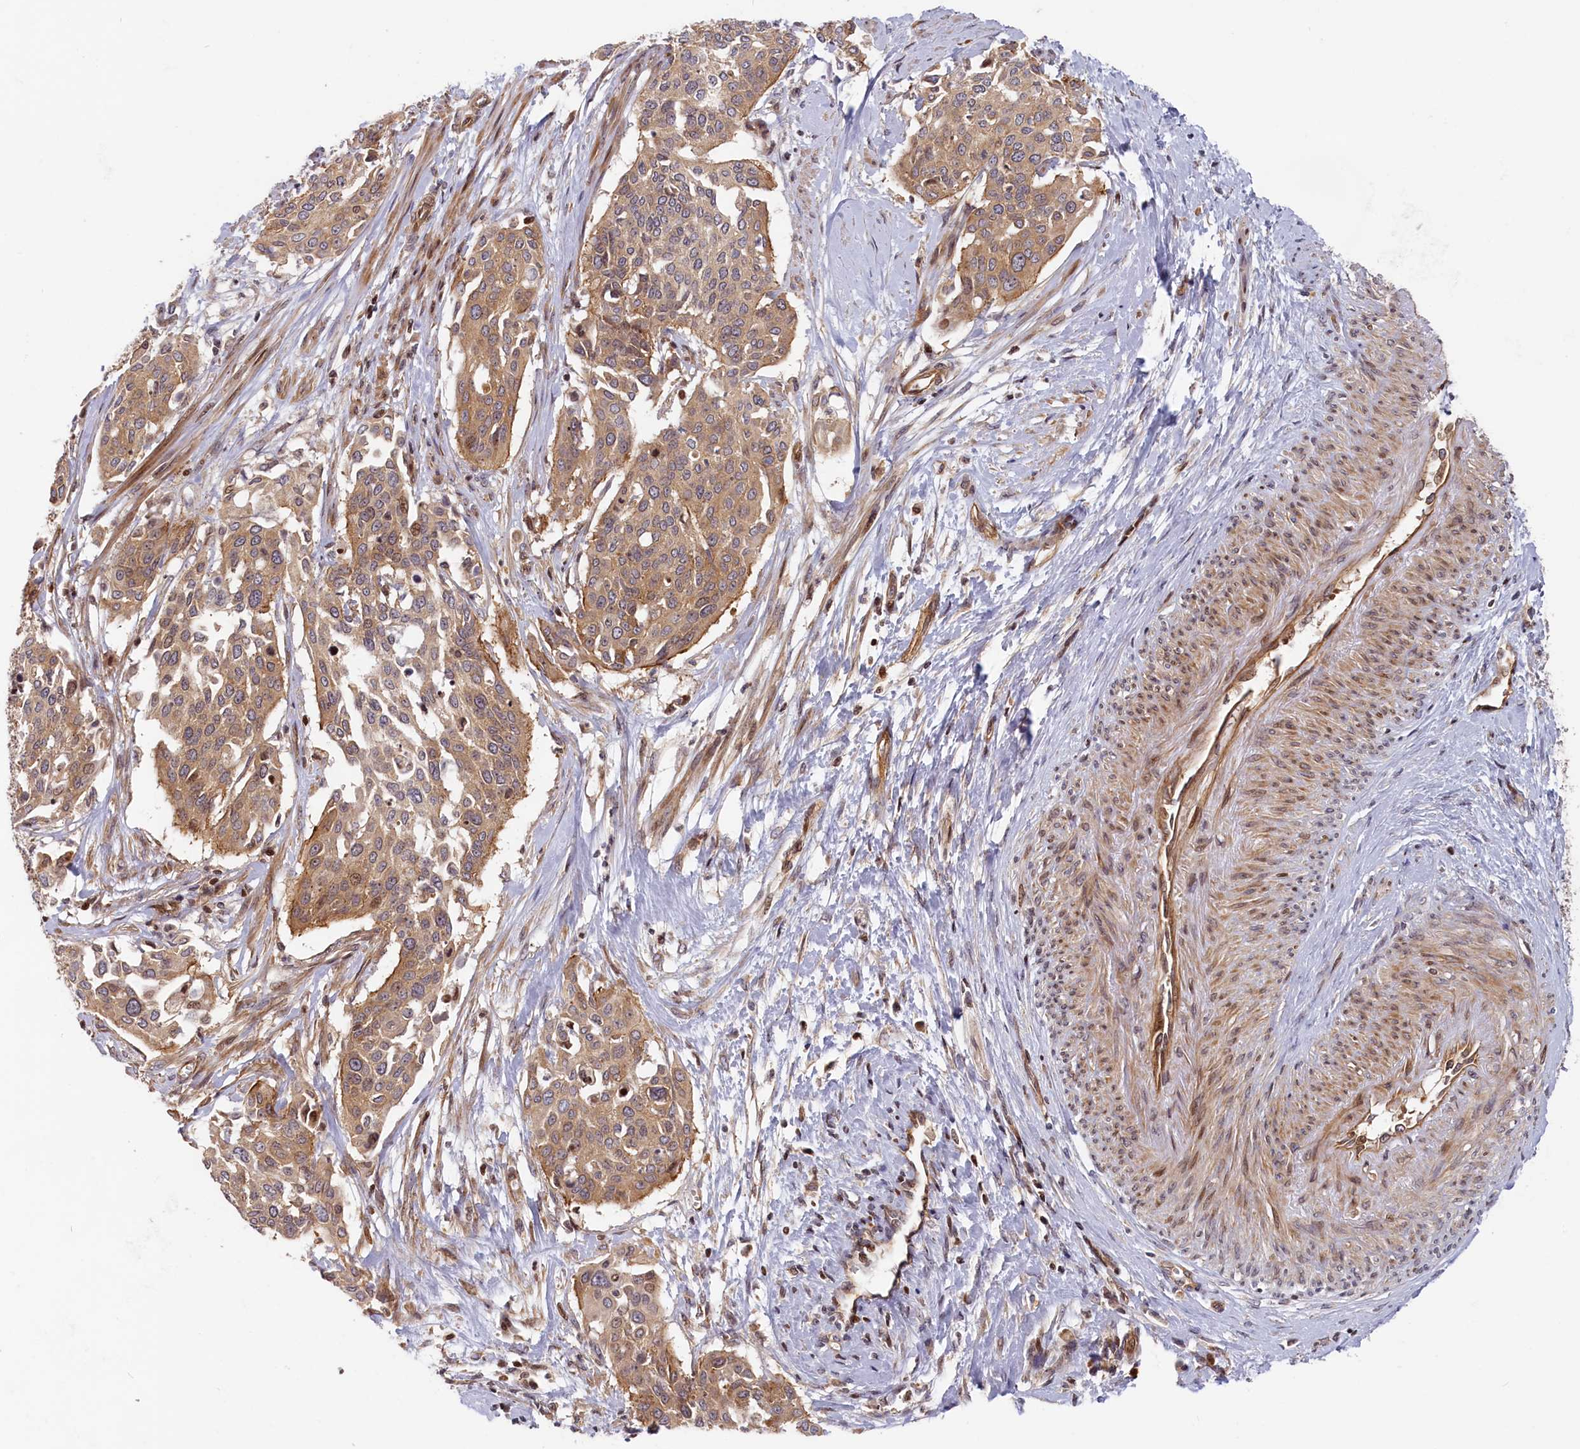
{"staining": {"intensity": "moderate", "quantity": ">75%", "location": "cytoplasmic/membranous"}, "tissue": "cervical cancer", "cell_type": "Tumor cells", "image_type": "cancer", "snomed": [{"axis": "morphology", "description": "Squamous cell carcinoma, NOS"}, {"axis": "topography", "description": "Cervix"}], "caption": "There is medium levels of moderate cytoplasmic/membranous staining in tumor cells of cervical cancer (squamous cell carcinoma), as demonstrated by immunohistochemical staining (brown color).", "gene": "CEP44", "patient": {"sex": "female", "age": 44}}